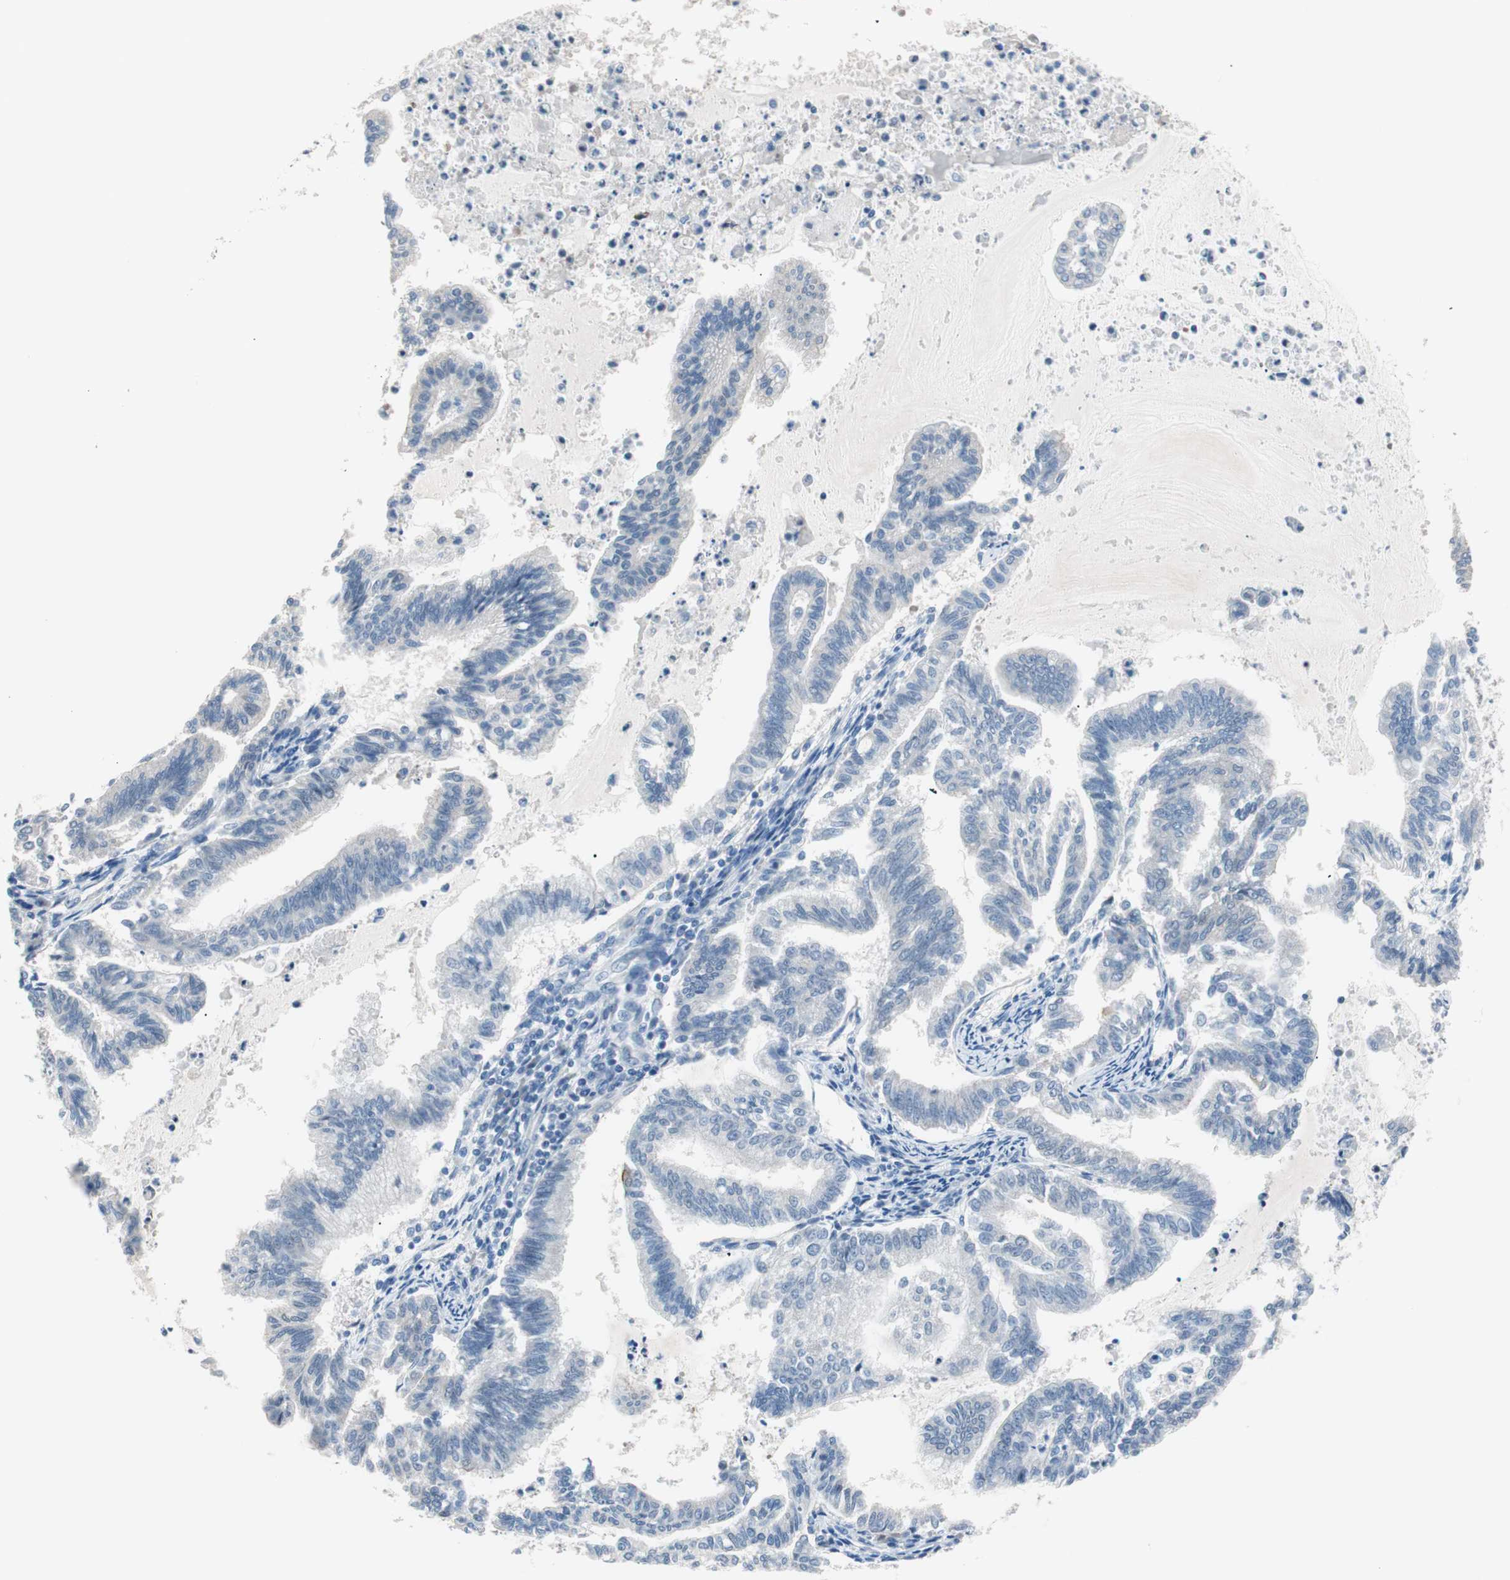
{"staining": {"intensity": "negative", "quantity": "none", "location": "none"}, "tissue": "endometrial cancer", "cell_type": "Tumor cells", "image_type": "cancer", "snomed": [{"axis": "morphology", "description": "Adenocarcinoma, NOS"}, {"axis": "topography", "description": "Endometrium"}], "caption": "The image reveals no significant expression in tumor cells of endometrial cancer. (DAB IHC with hematoxylin counter stain).", "gene": "VIL1", "patient": {"sex": "female", "age": 79}}